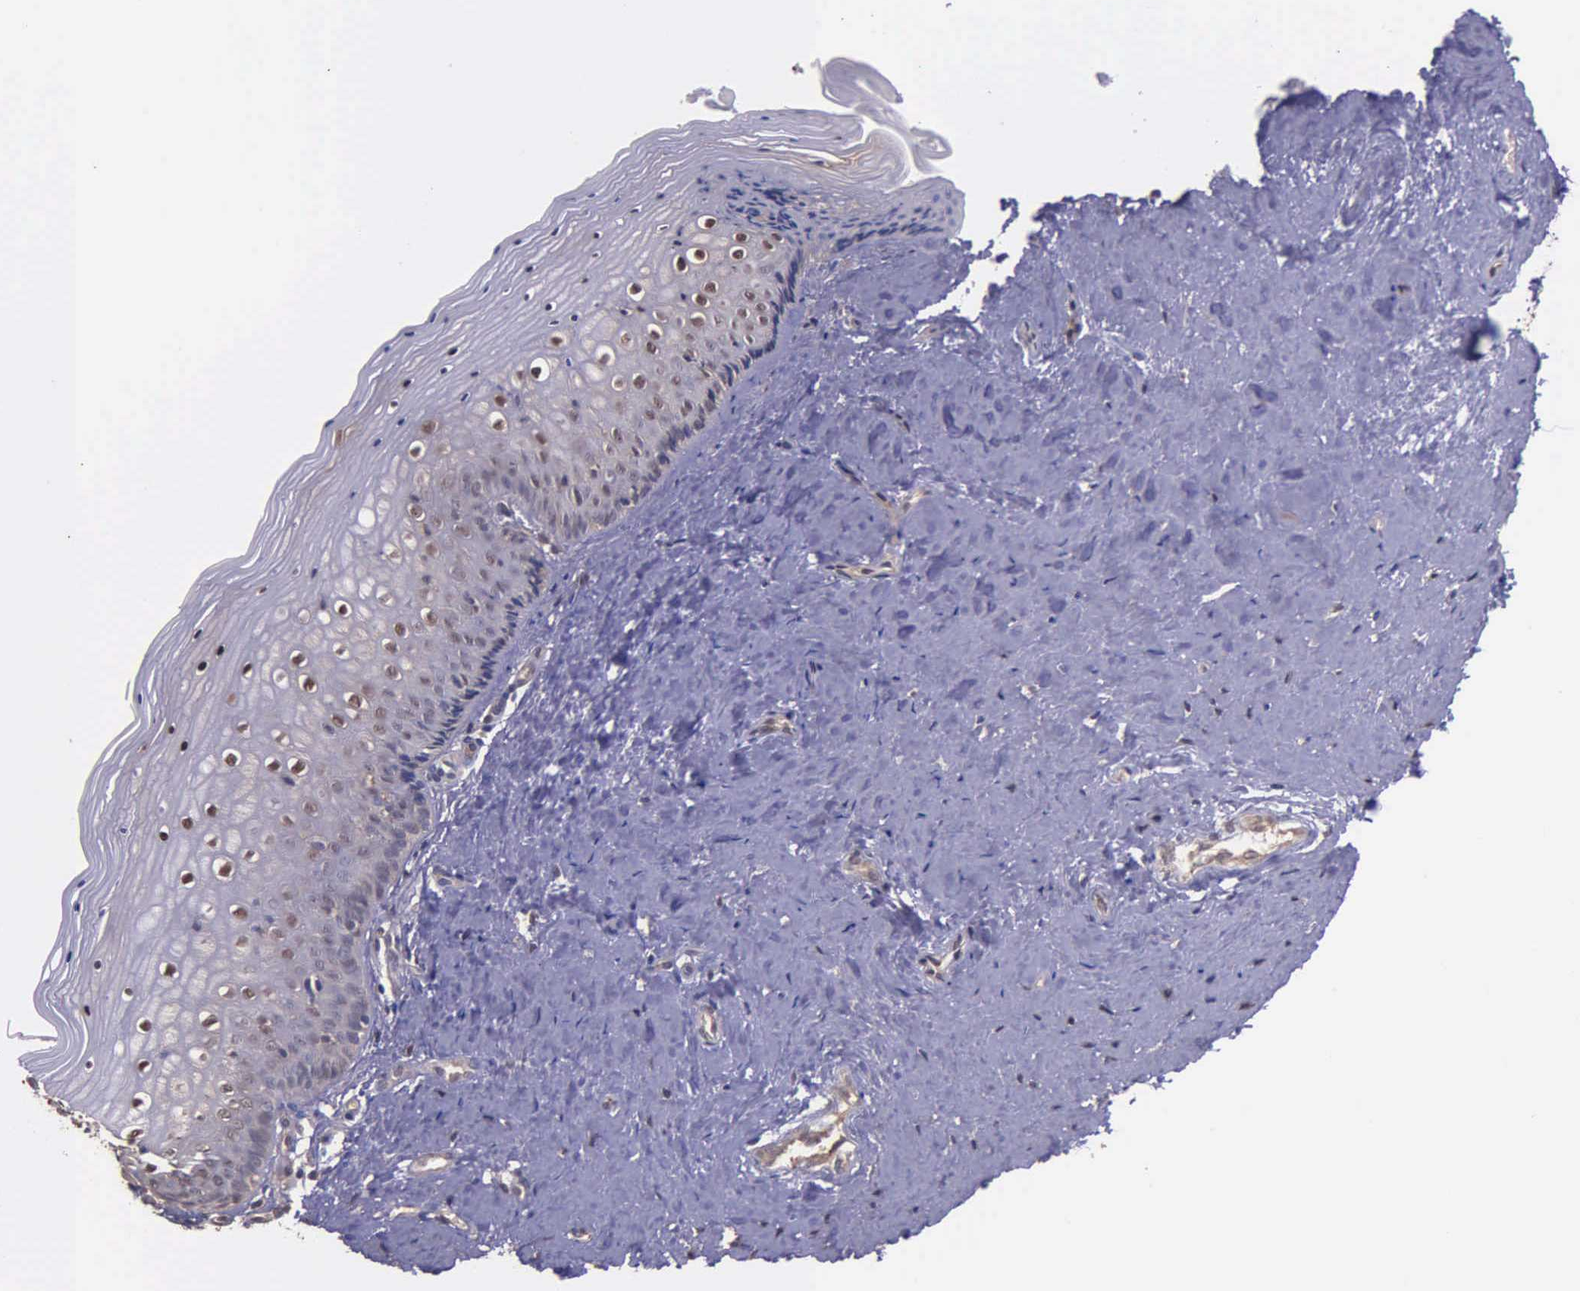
{"staining": {"intensity": "moderate", "quantity": "25%-75%", "location": "nuclear"}, "tissue": "vagina", "cell_type": "Squamous epithelial cells", "image_type": "normal", "snomed": [{"axis": "morphology", "description": "Normal tissue, NOS"}, {"axis": "topography", "description": "Vagina"}], "caption": "The micrograph shows immunohistochemical staining of benign vagina. There is moderate nuclear positivity is identified in about 25%-75% of squamous epithelial cells.", "gene": "PSMC1", "patient": {"sex": "female", "age": 46}}